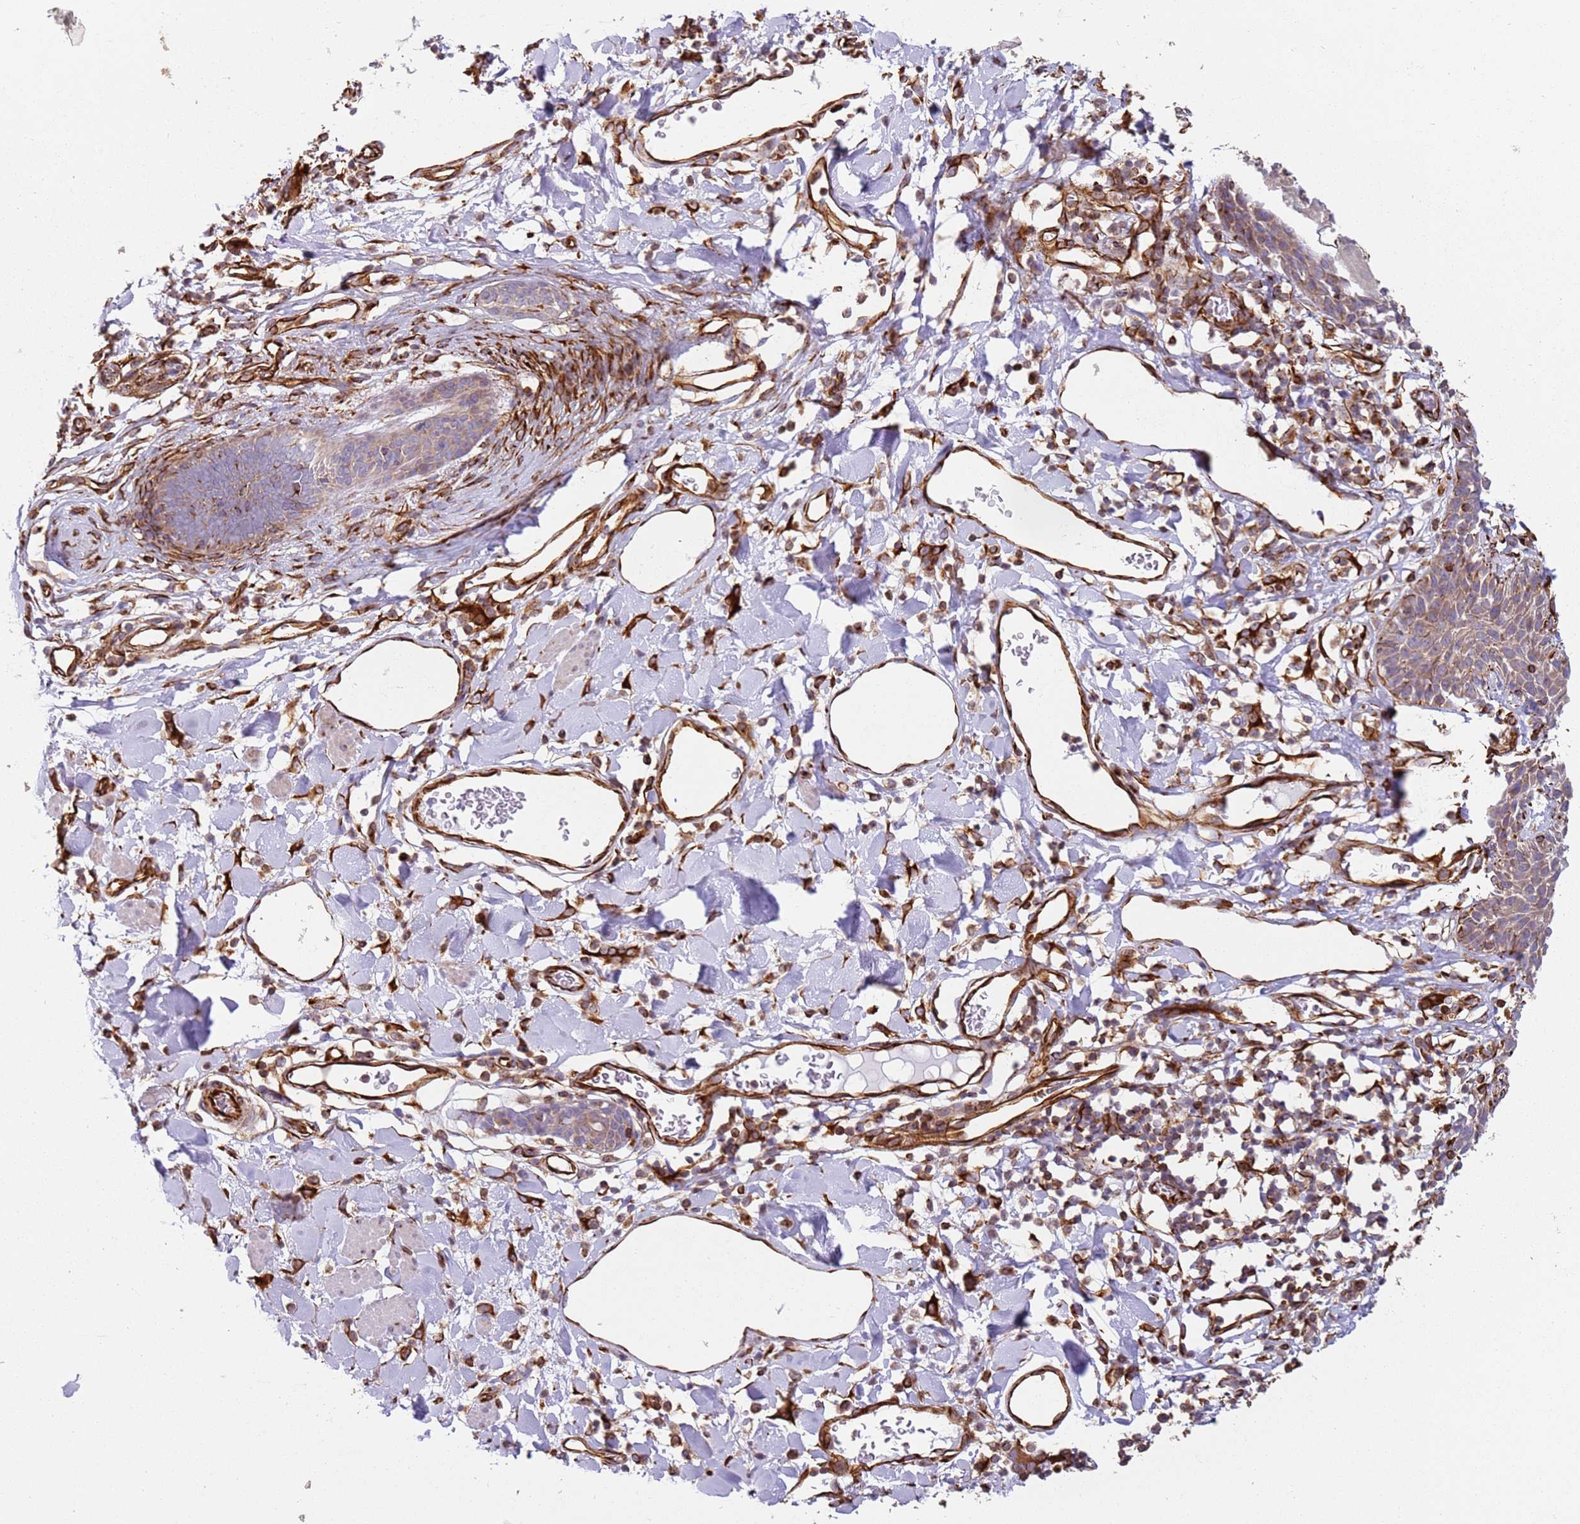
{"staining": {"intensity": "weak", "quantity": ">75%", "location": "cytoplasmic/membranous"}, "tissue": "skin", "cell_type": "Epidermal cells", "image_type": "normal", "snomed": [{"axis": "morphology", "description": "Normal tissue, NOS"}, {"axis": "topography", "description": "Vulva"}], "caption": "Epidermal cells display low levels of weak cytoplasmic/membranous expression in approximately >75% of cells in unremarkable skin.", "gene": "SNAPIN", "patient": {"sex": "female", "age": 68}}